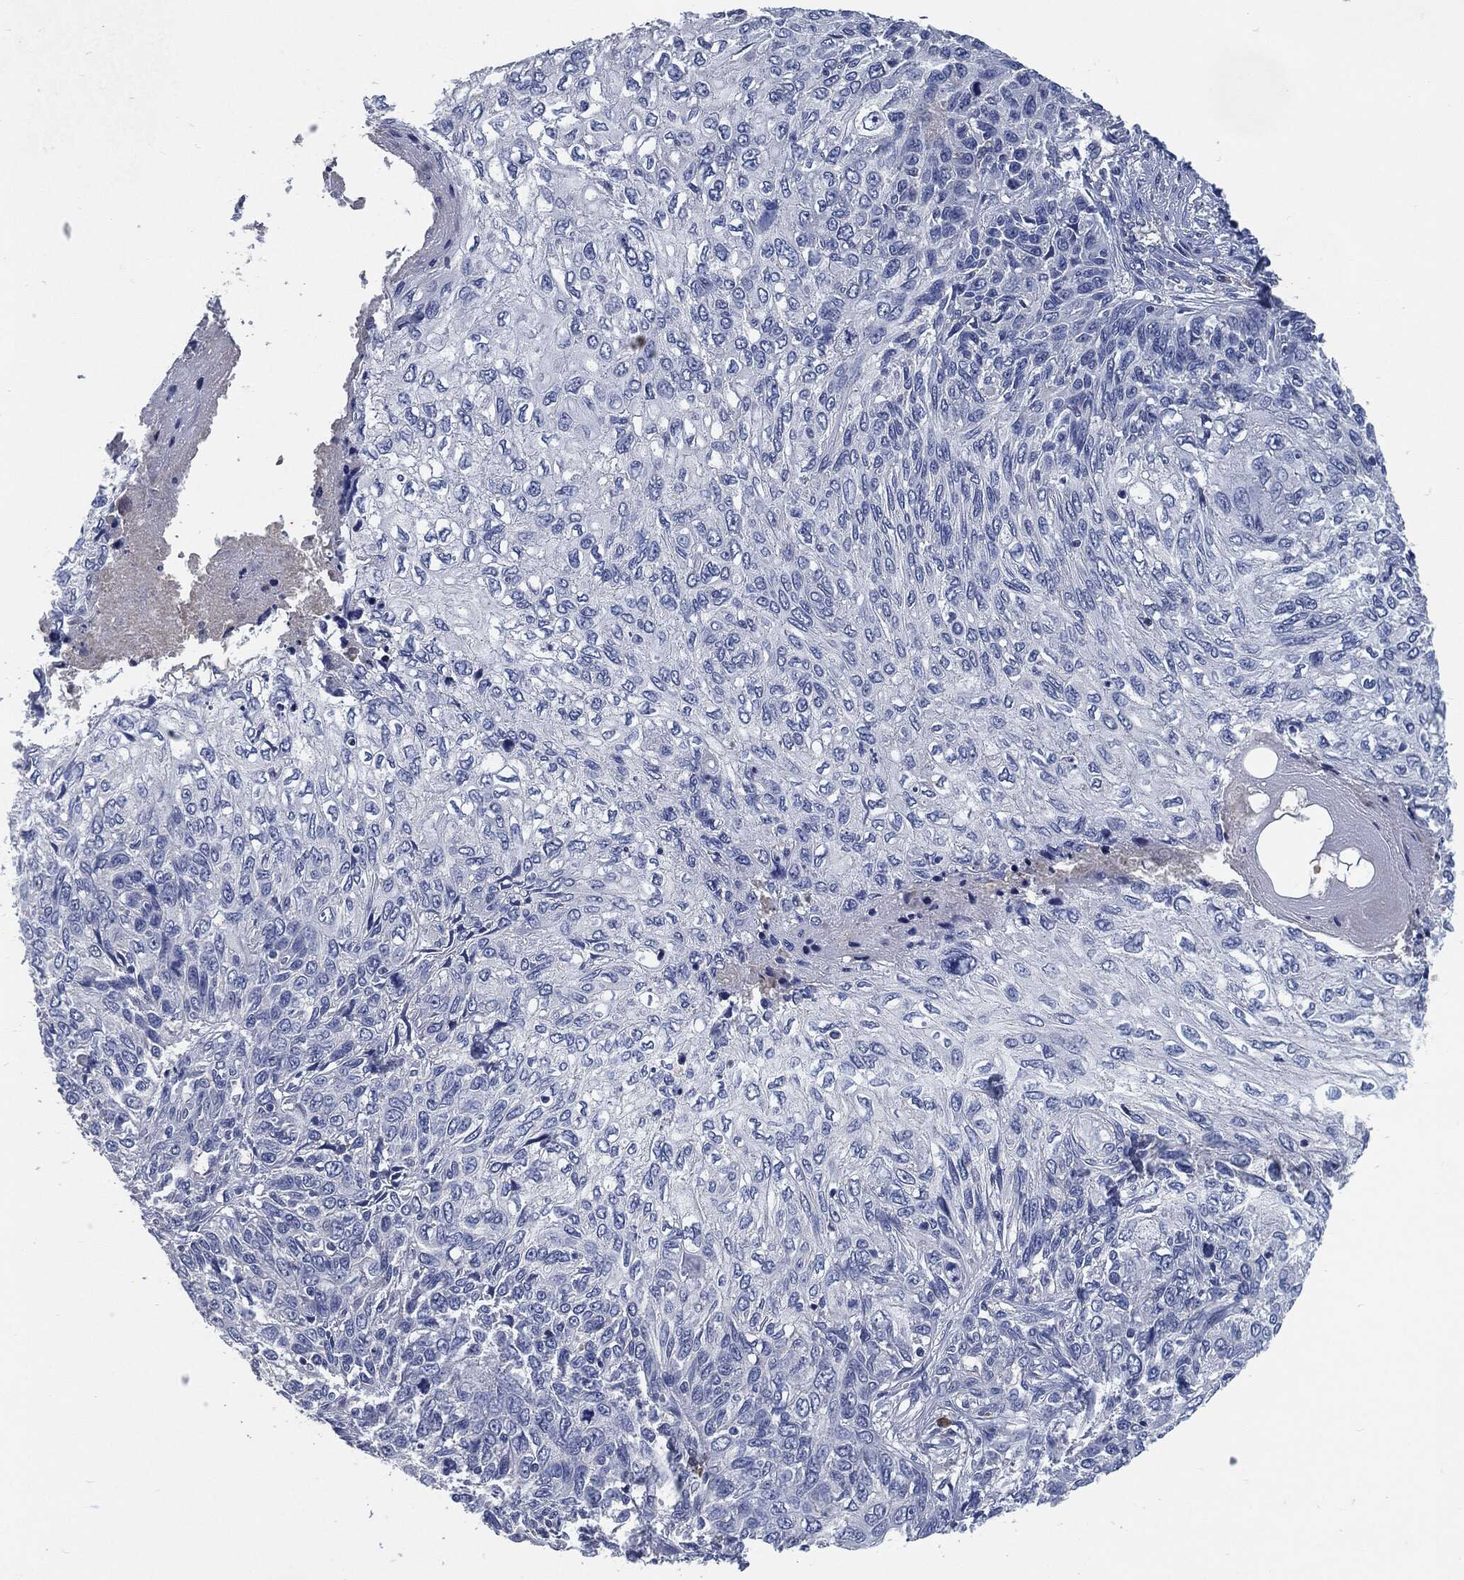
{"staining": {"intensity": "negative", "quantity": "none", "location": "none"}, "tissue": "skin cancer", "cell_type": "Tumor cells", "image_type": "cancer", "snomed": [{"axis": "morphology", "description": "Squamous cell carcinoma, NOS"}, {"axis": "topography", "description": "Skin"}], "caption": "Immunohistochemical staining of skin cancer (squamous cell carcinoma) demonstrates no significant positivity in tumor cells.", "gene": "CD27", "patient": {"sex": "male", "age": 92}}